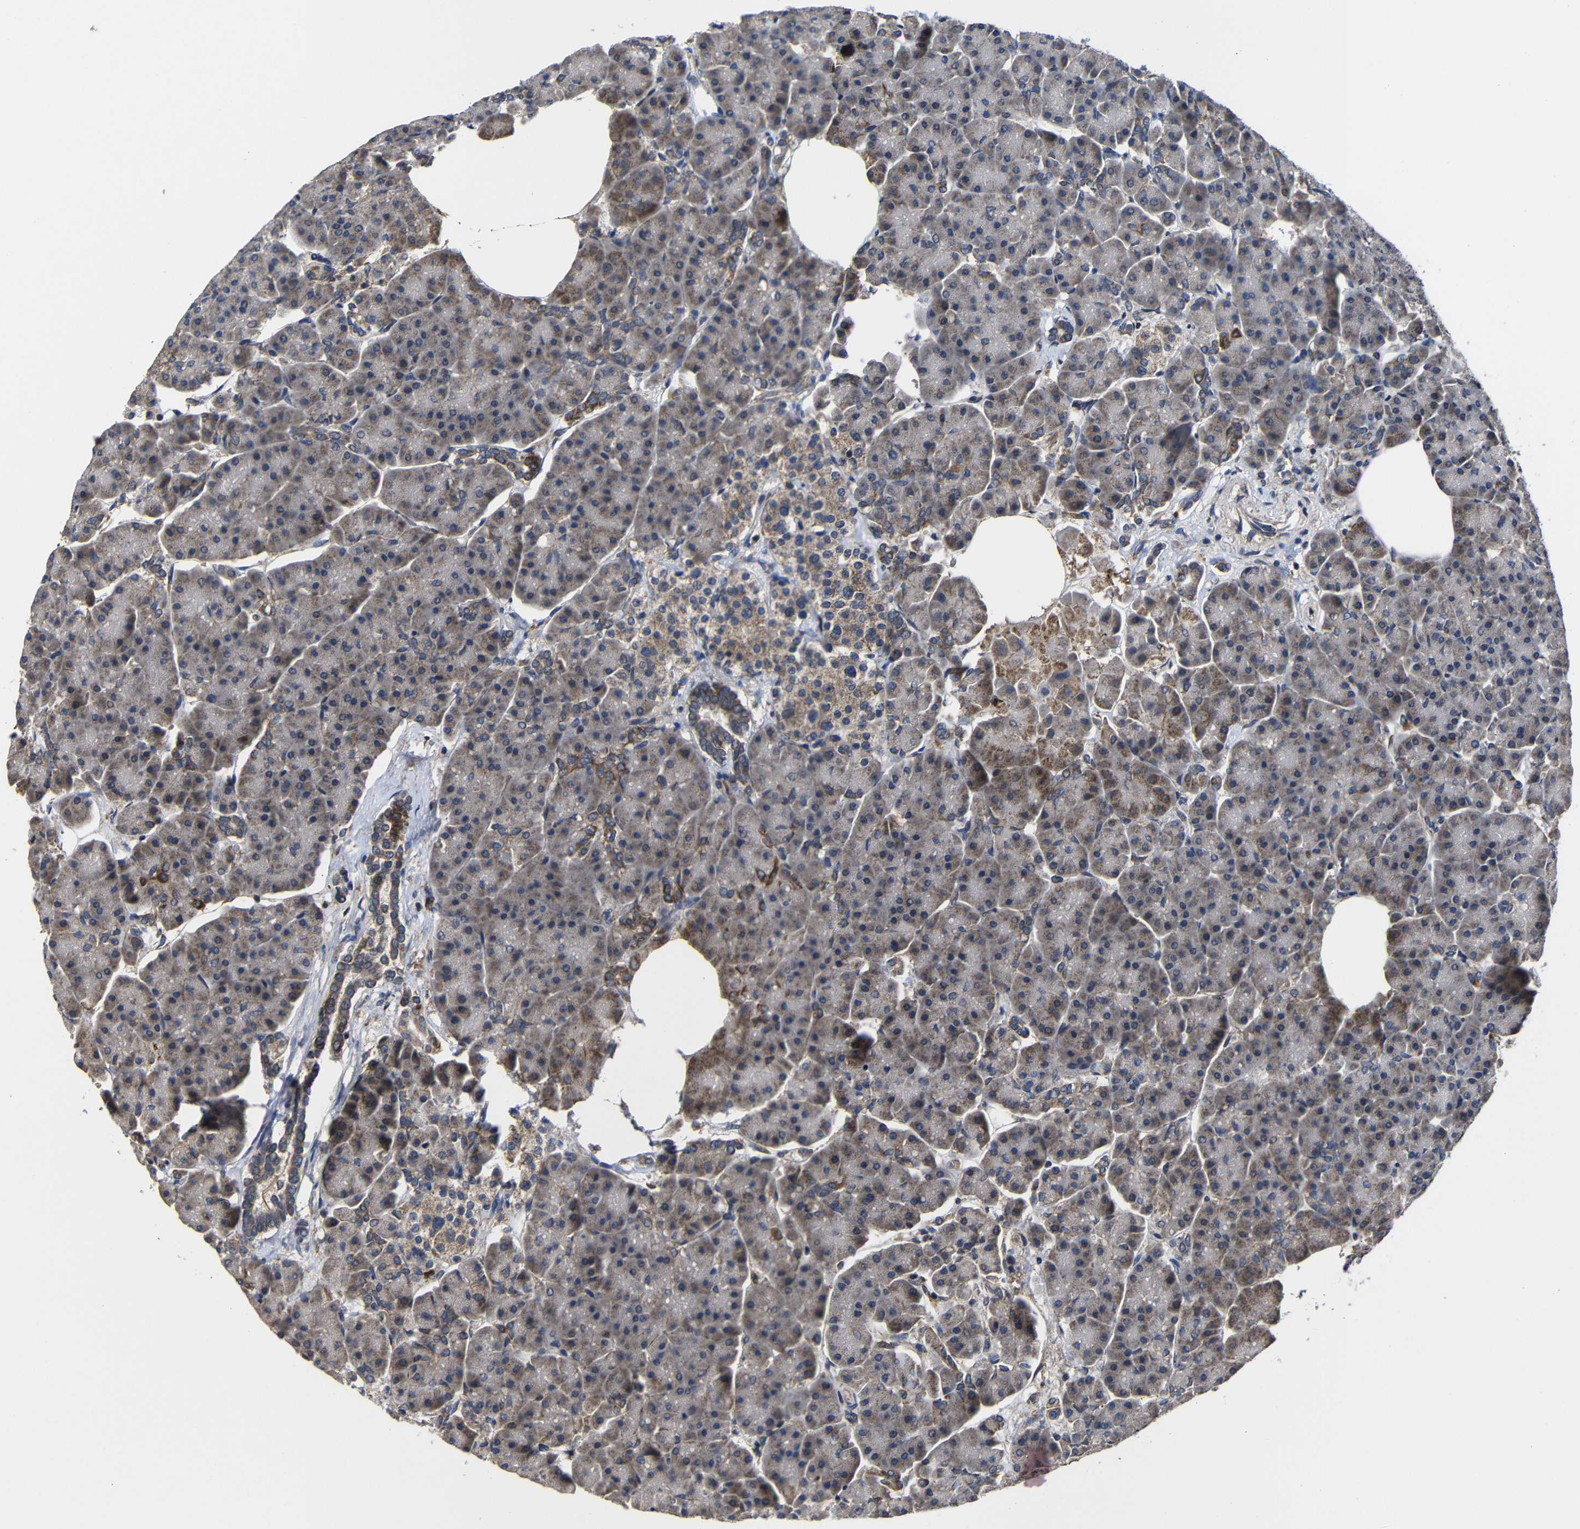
{"staining": {"intensity": "moderate", "quantity": "25%-75%", "location": "cytoplasmic/membranous"}, "tissue": "pancreas", "cell_type": "Exocrine glandular cells", "image_type": "normal", "snomed": [{"axis": "morphology", "description": "Normal tissue, NOS"}, {"axis": "topography", "description": "Pancreas"}], "caption": "A medium amount of moderate cytoplasmic/membranous positivity is appreciated in approximately 25%-75% of exocrine glandular cells in unremarkable pancreas.", "gene": "LPAR5", "patient": {"sex": "female", "age": 70}}